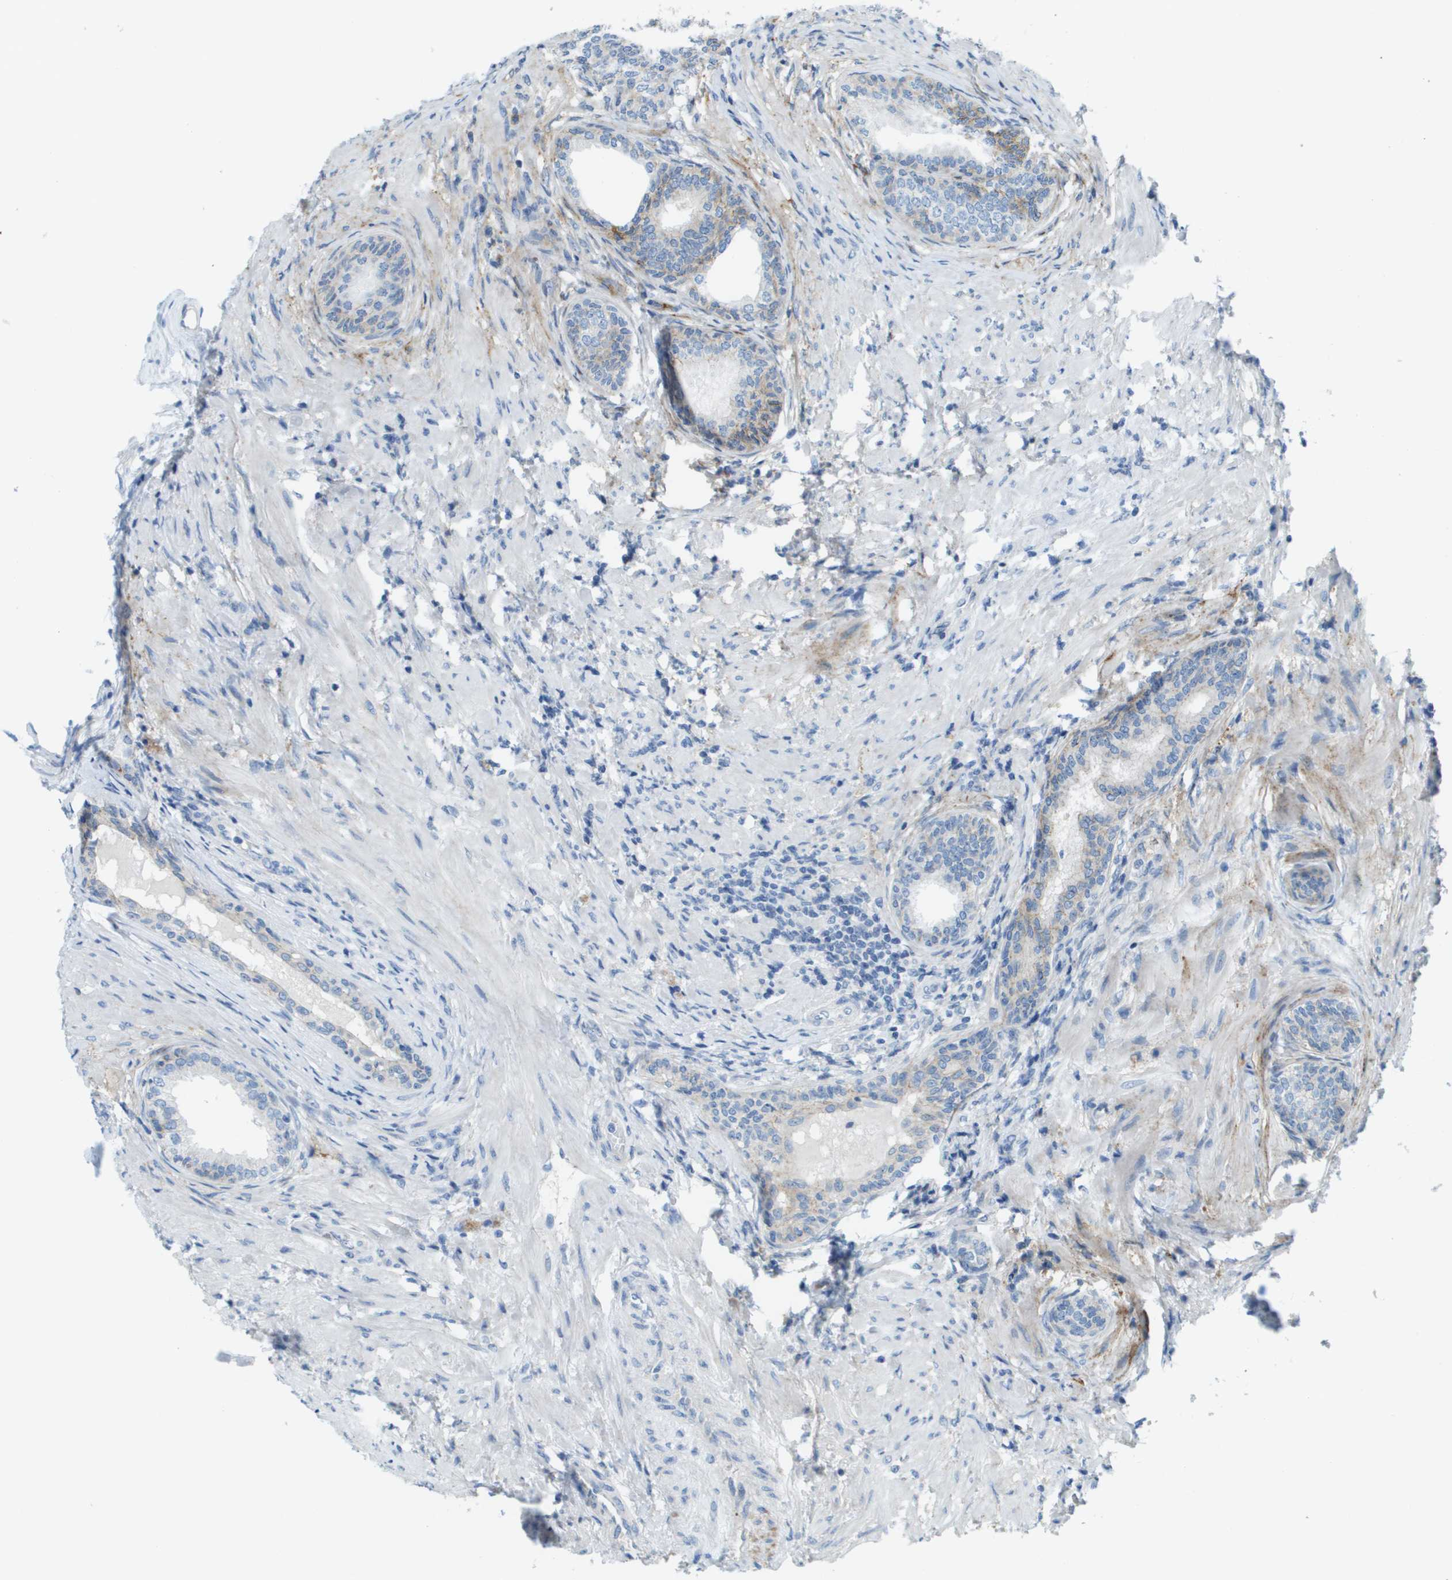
{"staining": {"intensity": "weak", "quantity": "<25%", "location": "cytoplasmic/membranous"}, "tissue": "prostate", "cell_type": "Glandular cells", "image_type": "normal", "snomed": [{"axis": "morphology", "description": "Normal tissue, NOS"}, {"axis": "topography", "description": "Prostate"}], "caption": "Immunohistochemistry (IHC) micrograph of unremarkable prostate: prostate stained with DAB exhibits no significant protein staining in glandular cells.", "gene": "SDC1", "patient": {"sex": "male", "age": 76}}